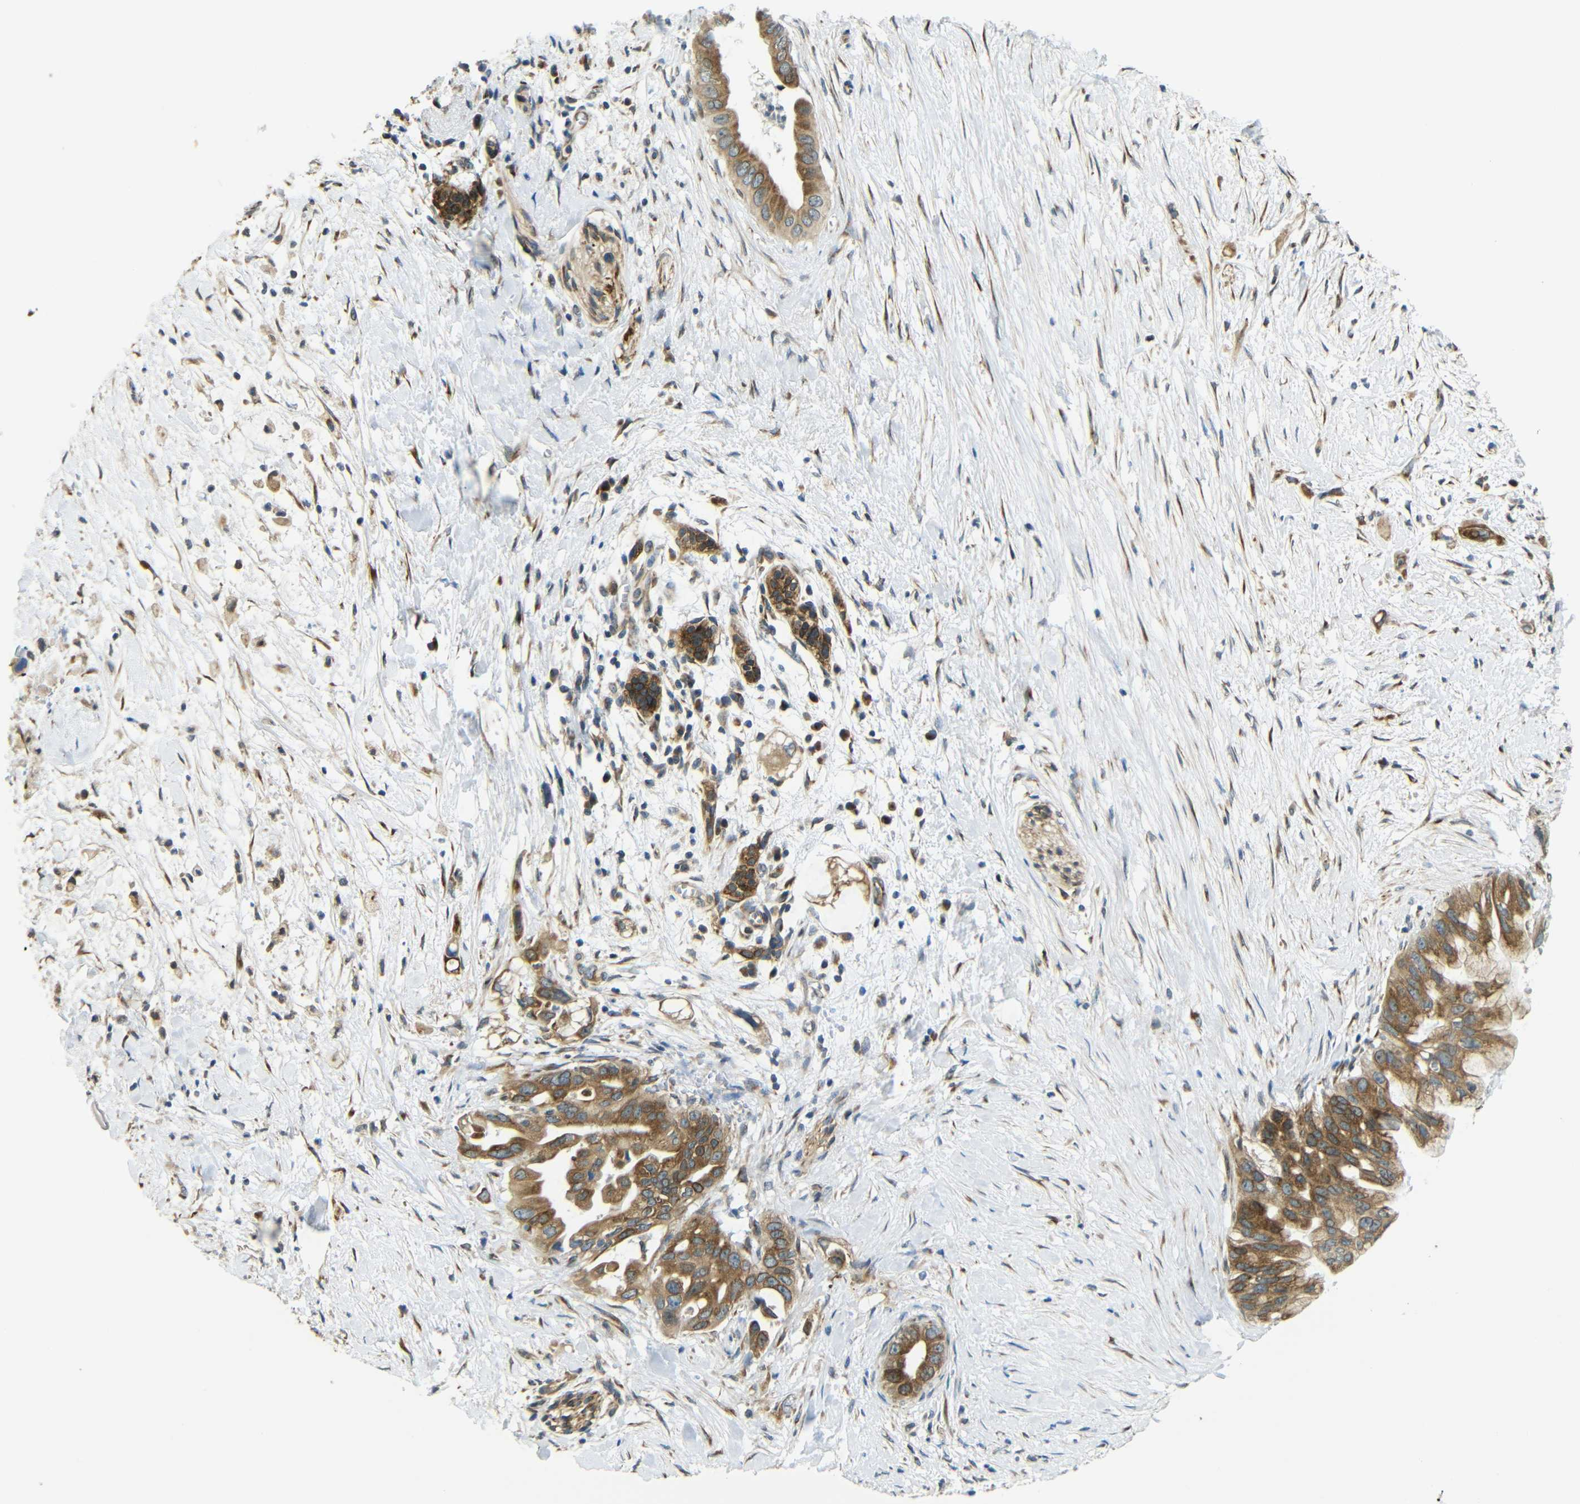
{"staining": {"intensity": "moderate", "quantity": ">75%", "location": "cytoplasmic/membranous"}, "tissue": "pancreatic cancer", "cell_type": "Tumor cells", "image_type": "cancer", "snomed": [{"axis": "morphology", "description": "Adenocarcinoma, NOS"}, {"axis": "topography", "description": "Pancreas"}], "caption": "High-magnification brightfield microscopy of adenocarcinoma (pancreatic) stained with DAB (3,3'-diaminobenzidine) (brown) and counterstained with hematoxylin (blue). tumor cells exhibit moderate cytoplasmic/membranous expression is appreciated in approximately>75% of cells.", "gene": "VAPB", "patient": {"sex": "male", "age": 55}}